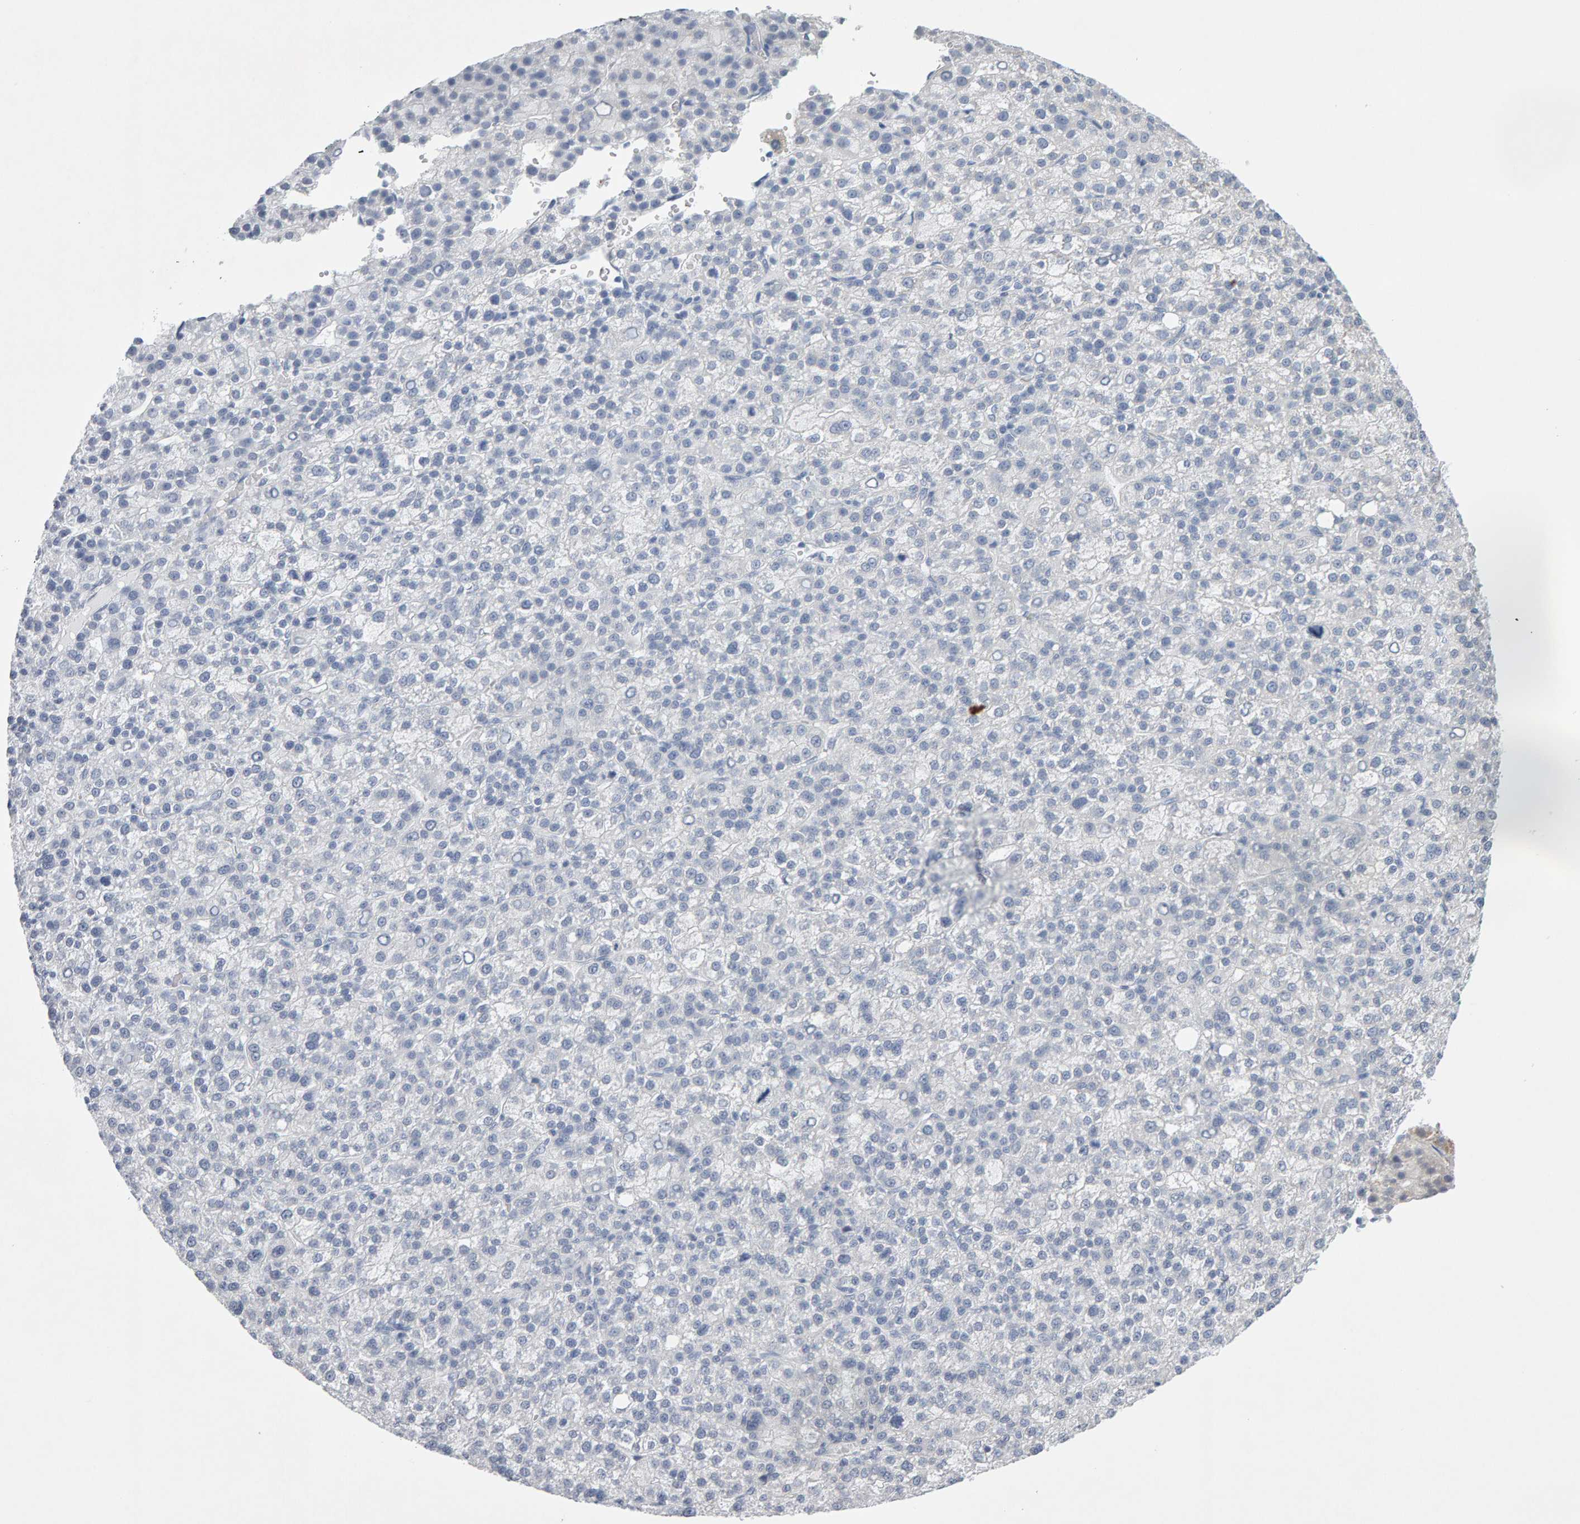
{"staining": {"intensity": "negative", "quantity": "none", "location": "none"}, "tissue": "liver cancer", "cell_type": "Tumor cells", "image_type": "cancer", "snomed": [{"axis": "morphology", "description": "Carcinoma, Hepatocellular, NOS"}, {"axis": "topography", "description": "Liver"}], "caption": "DAB immunohistochemical staining of human liver hepatocellular carcinoma demonstrates no significant expression in tumor cells.", "gene": "LZTS1", "patient": {"sex": "female", "age": 58}}